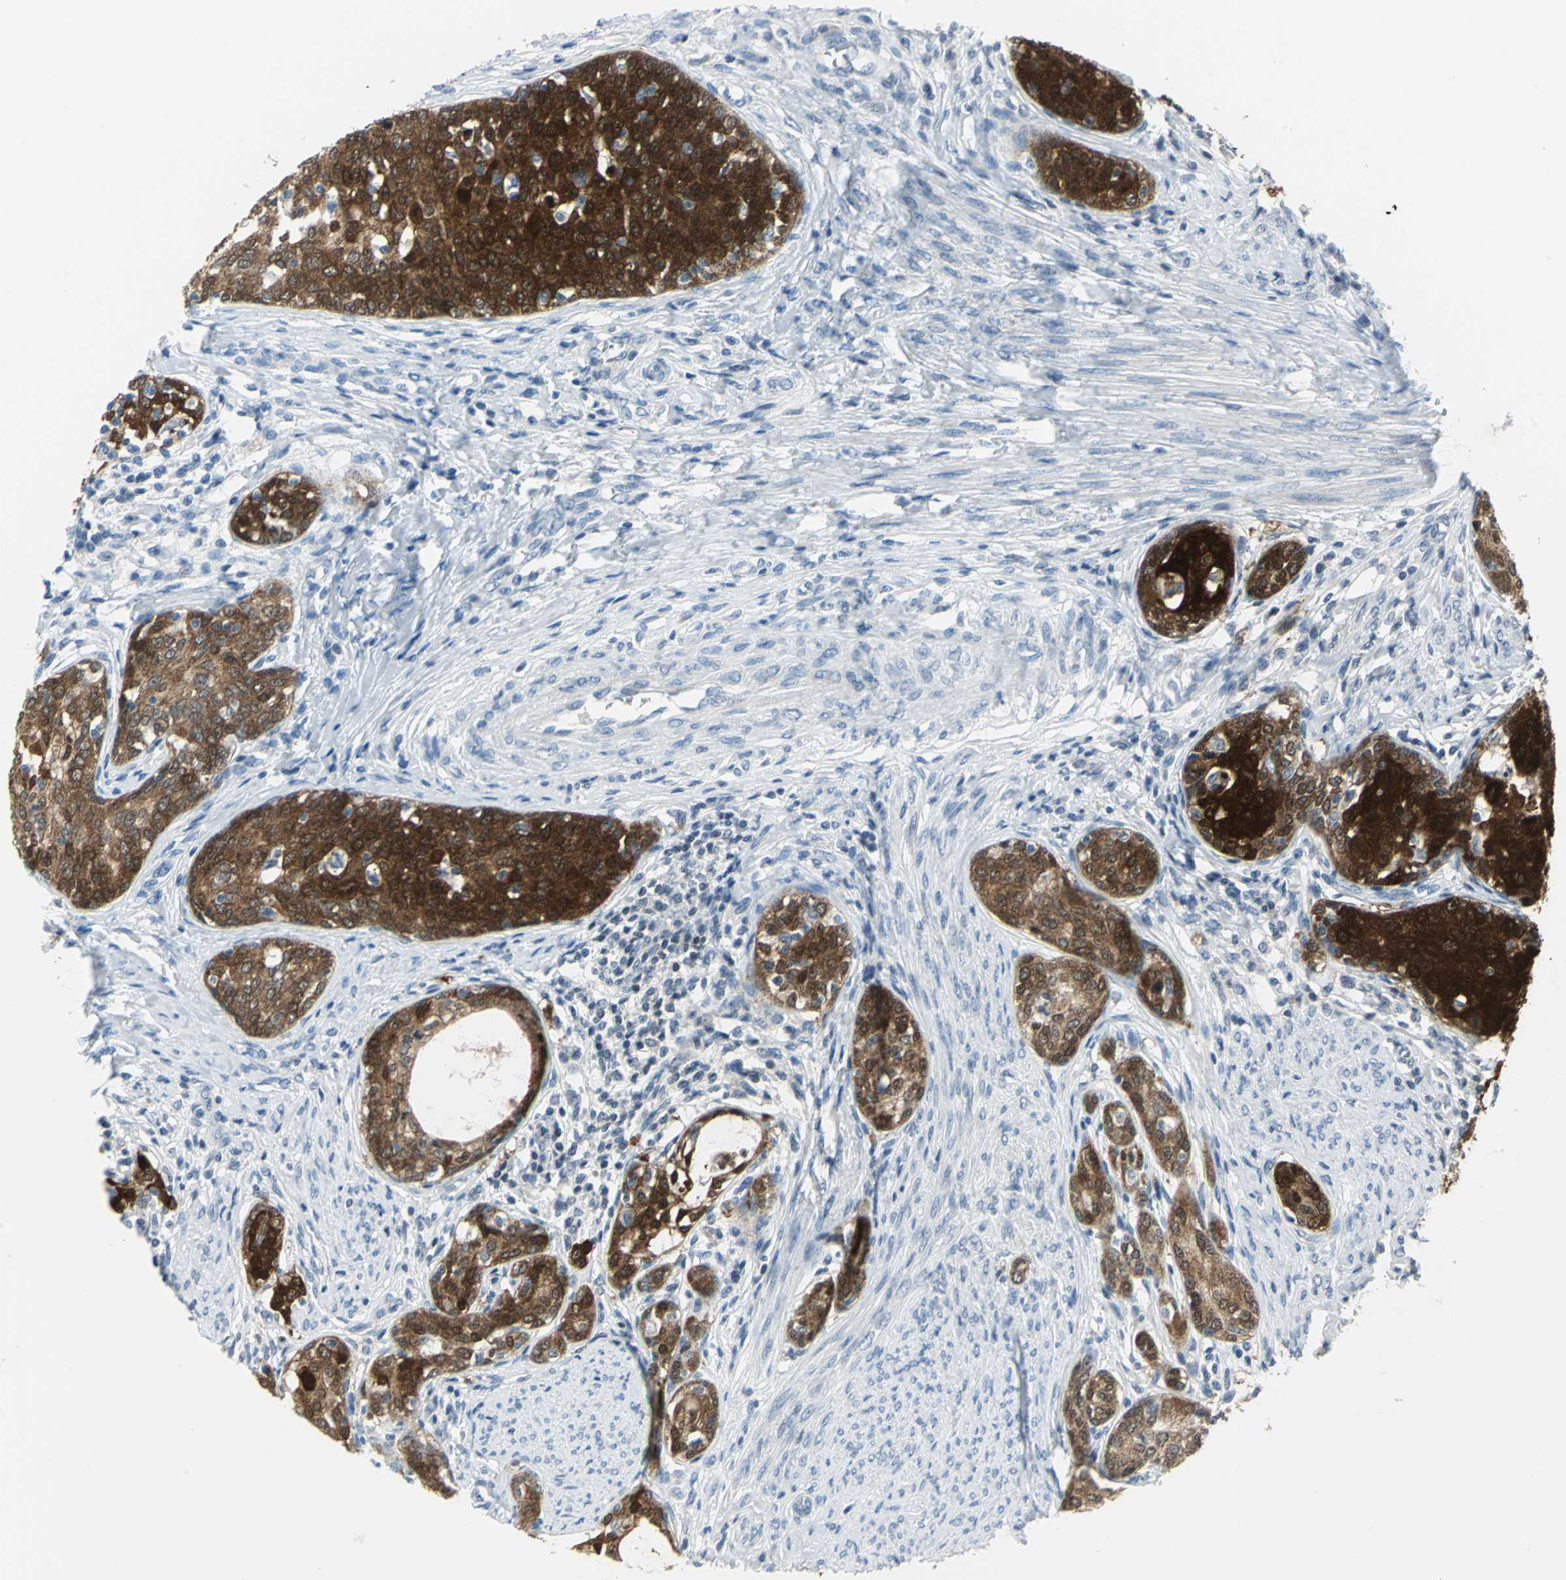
{"staining": {"intensity": "strong", "quantity": ">75%", "location": "cytoplasmic/membranous,nuclear"}, "tissue": "cervical cancer", "cell_type": "Tumor cells", "image_type": "cancer", "snomed": [{"axis": "morphology", "description": "Squamous cell carcinoma, NOS"}, {"axis": "morphology", "description": "Adenocarcinoma, NOS"}, {"axis": "topography", "description": "Cervix"}], "caption": "This photomicrograph displays adenocarcinoma (cervical) stained with immunohistochemistry (IHC) to label a protein in brown. The cytoplasmic/membranous and nuclear of tumor cells show strong positivity for the protein. Nuclei are counter-stained blue.", "gene": "SFN", "patient": {"sex": "female", "age": 52}}